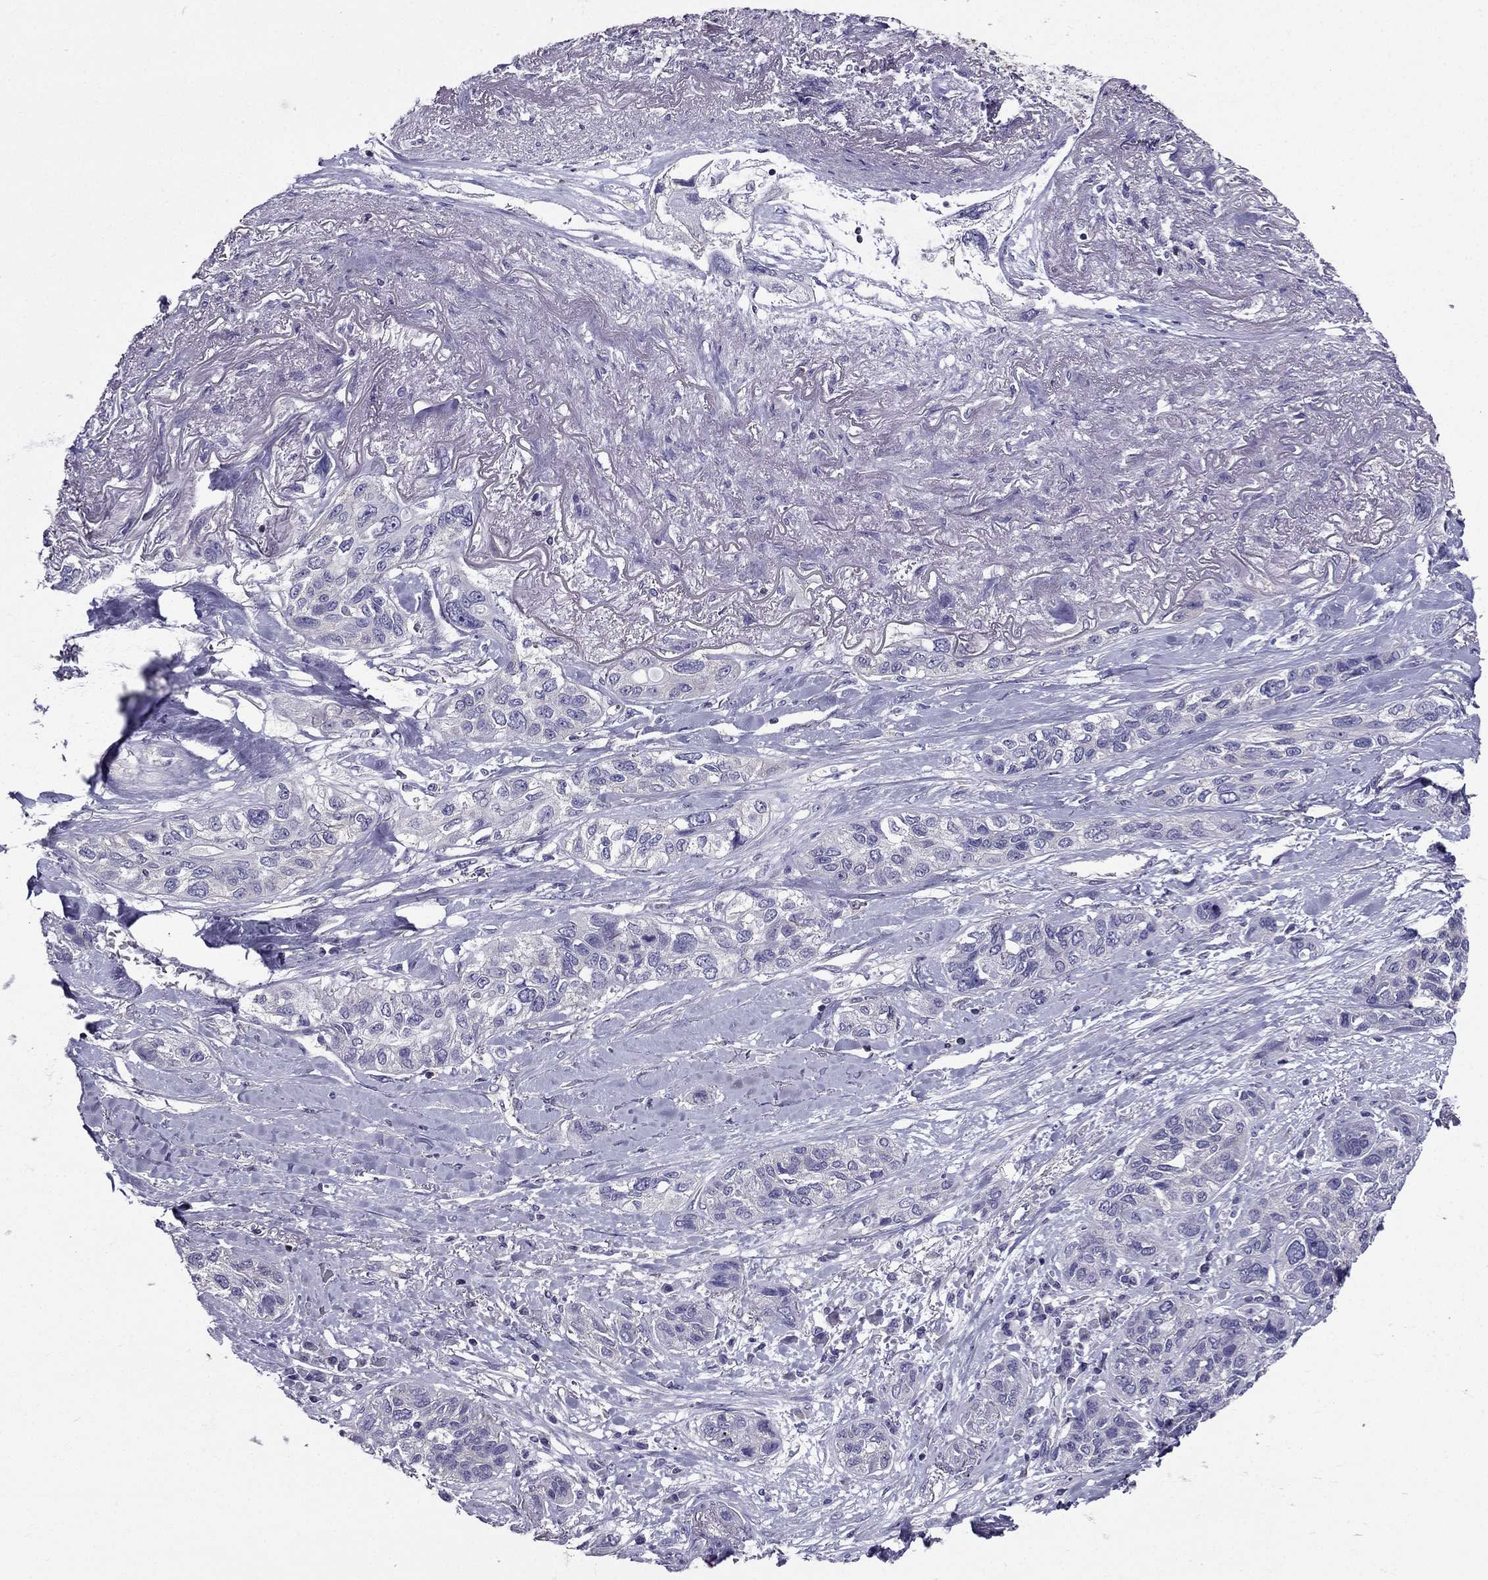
{"staining": {"intensity": "negative", "quantity": "none", "location": "none"}, "tissue": "lung cancer", "cell_type": "Tumor cells", "image_type": "cancer", "snomed": [{"axis": "morphology", "description": "Squamous cell carcinoma, NOS"}, {"axis": "topography", "description": "Lung"}], "caption": "Tumor cells are negative for protein expression in human squamous cell carcinoma (lung).", "gene": "AAK1", "patient": {"sex": "female", "age": 70}}